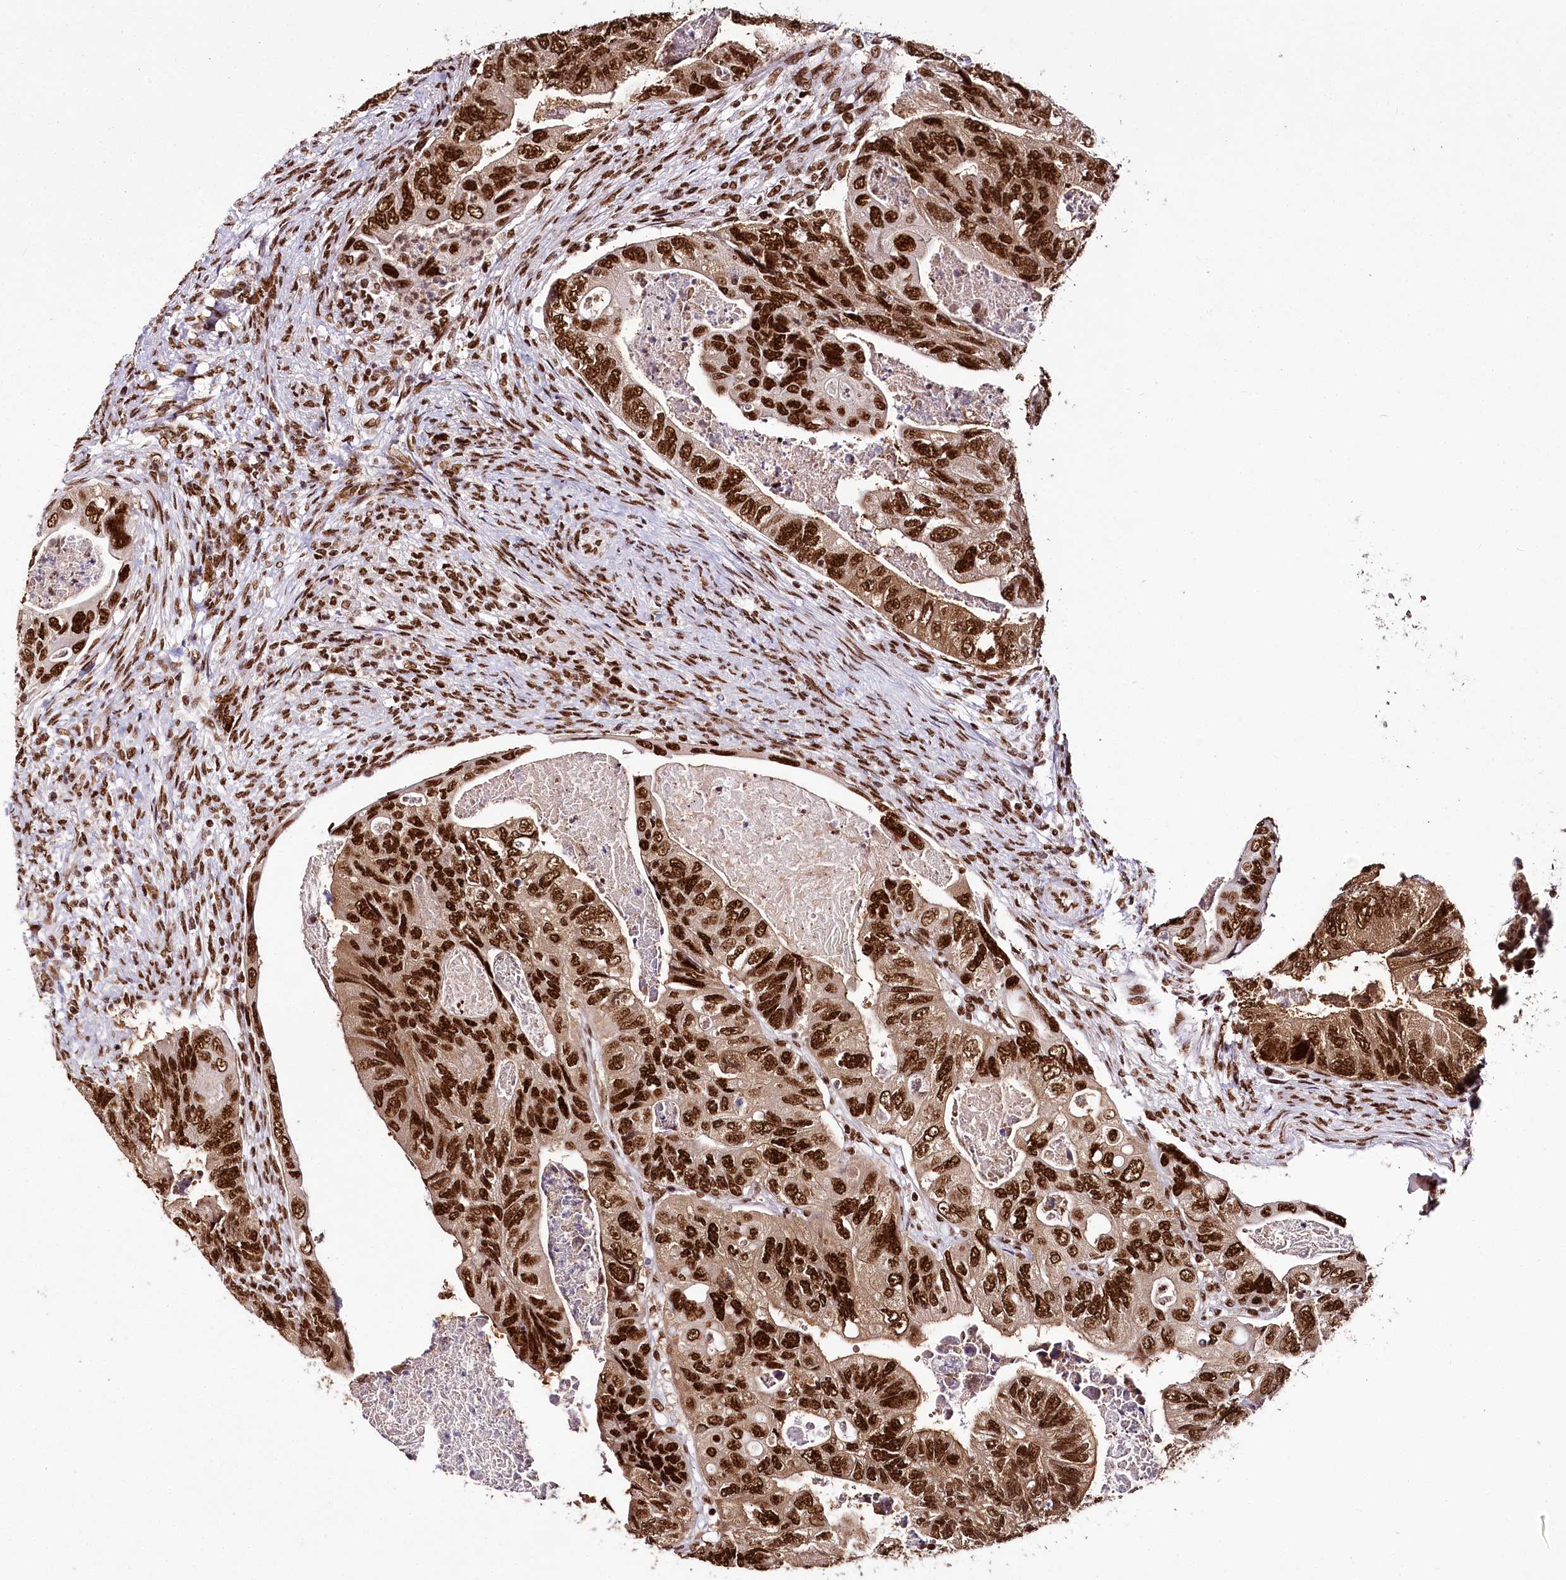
{"staining": {"intensity": "strong", "quantity": ">75%", "location": "cytoplasmic/membranous,nuclear"}, "tissue": "colorectal cancer", "cell_type": "Tumor cells", "image_type": "cancer", "snomed": [{"axis": "morphology", "description": "Adenocarcinoma, NOS"}, {"axis": "topography", "description": "Rectum"}], "caption": "Immunohistochemical staining of adenocarcinoma (colorectal) shows high levels of strong cytoplasmic/membranous and nuclear expression in about >75% of tumor cells. (Stains: DAB (3,3'-diaminobenzidine) in brown, nuclei in blue, Microscopy: brightfield microscopy at high magnification).", "gene": "SMARCE1", "patient": {"sex": "male", "age": 63}}